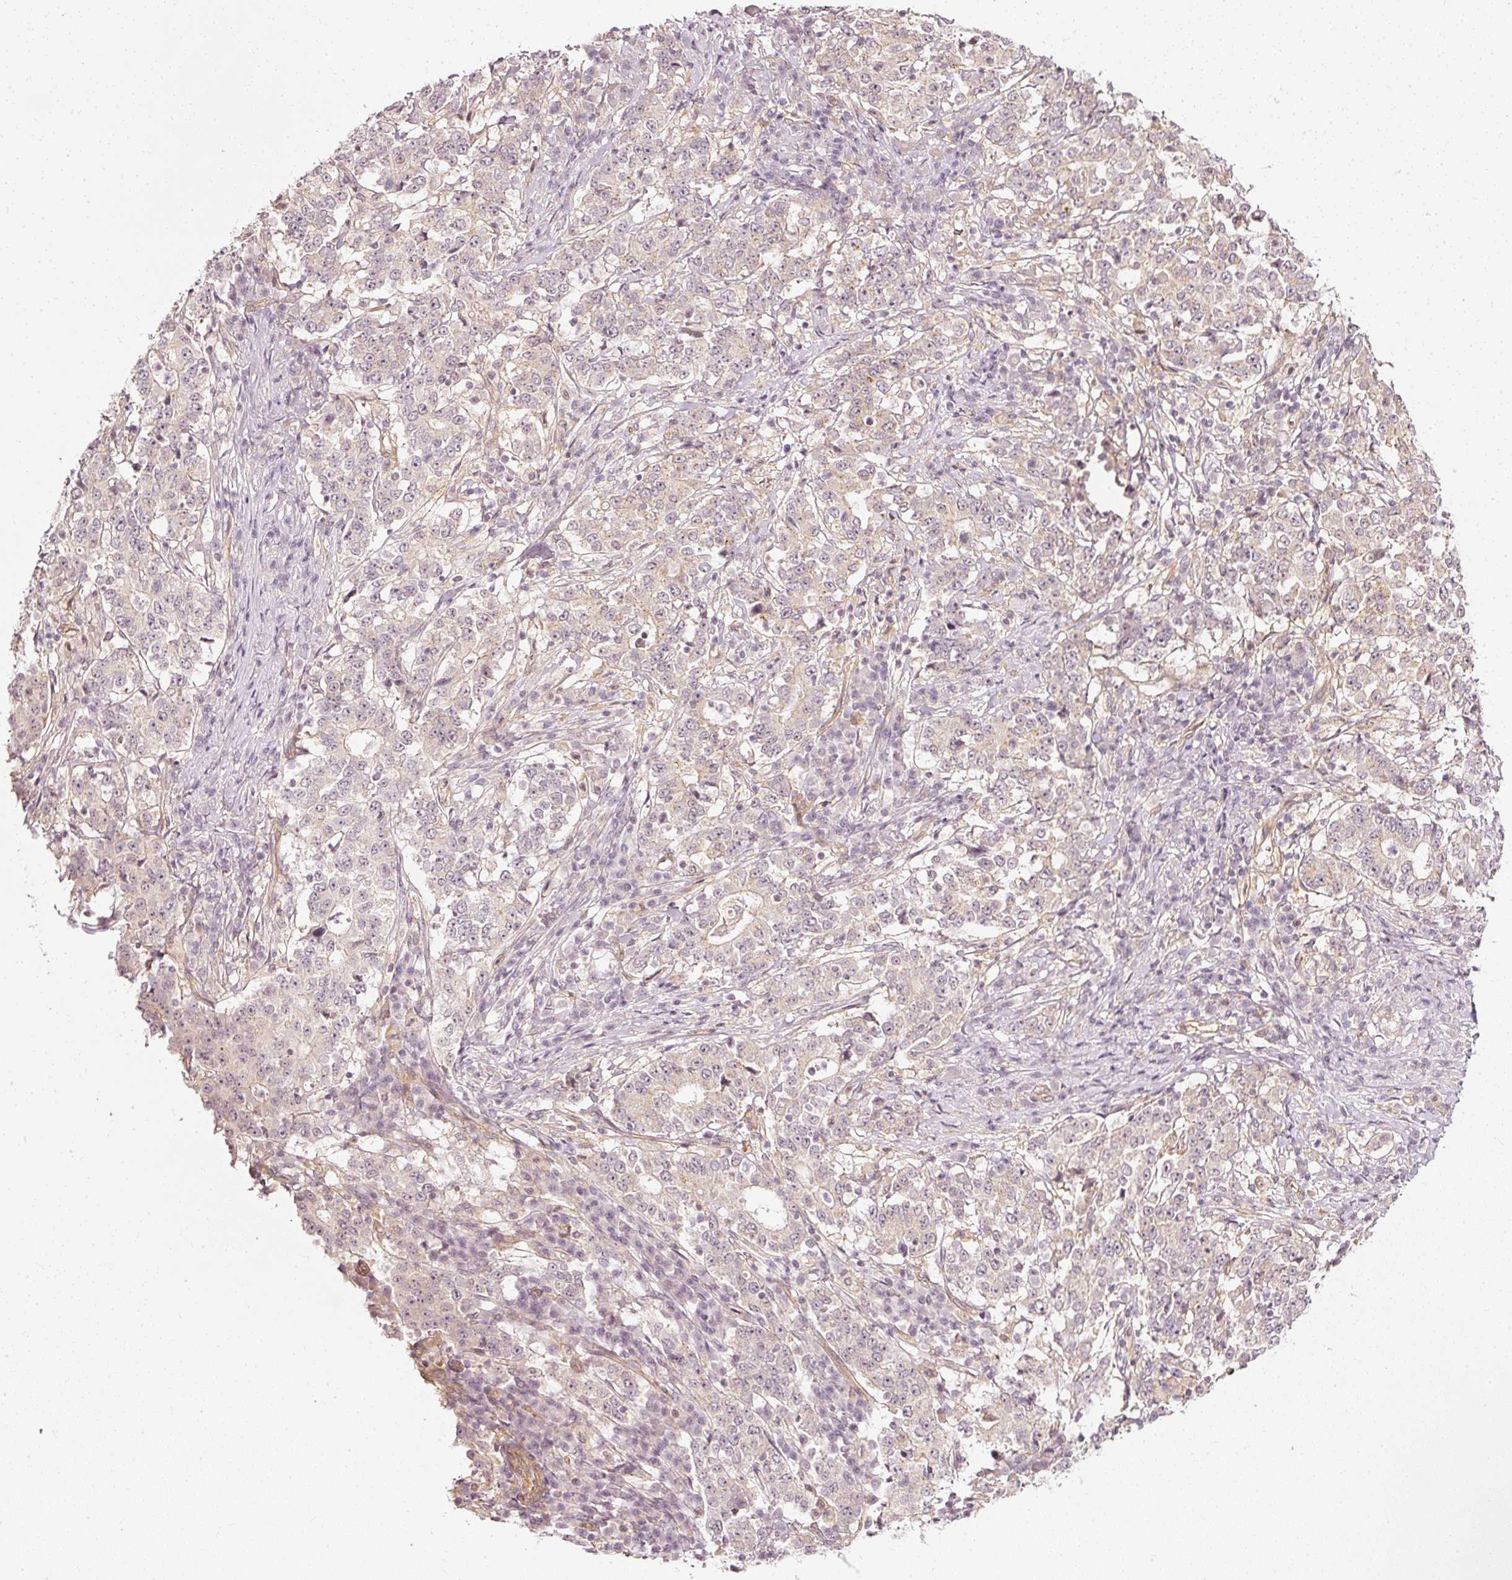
{"staining": {"intensity": "negative", "quantity": "none", "location": "none"}, "tissue": "stomach cancer", "cell_type": "Tumor cells", "image_type": "cancer", "snomed": [{"axis": "morphology", "description": "Adenocarcinoma, NOS"}, {"axis": "topography", "description": "Stomach"}], "caption": "An immunohistochemistry micrograph of stomach adenocarcinoma is shown. There is no staining in tumor cells of stomach adenocarcinoma. (DAB (3,3'-diaminobenzidine) immunohistochemistry (IHC) visualized using brightfield microscopy, high magnification).", "gene": "DRD2", "patient": {"sex": "male", "age": 59}}